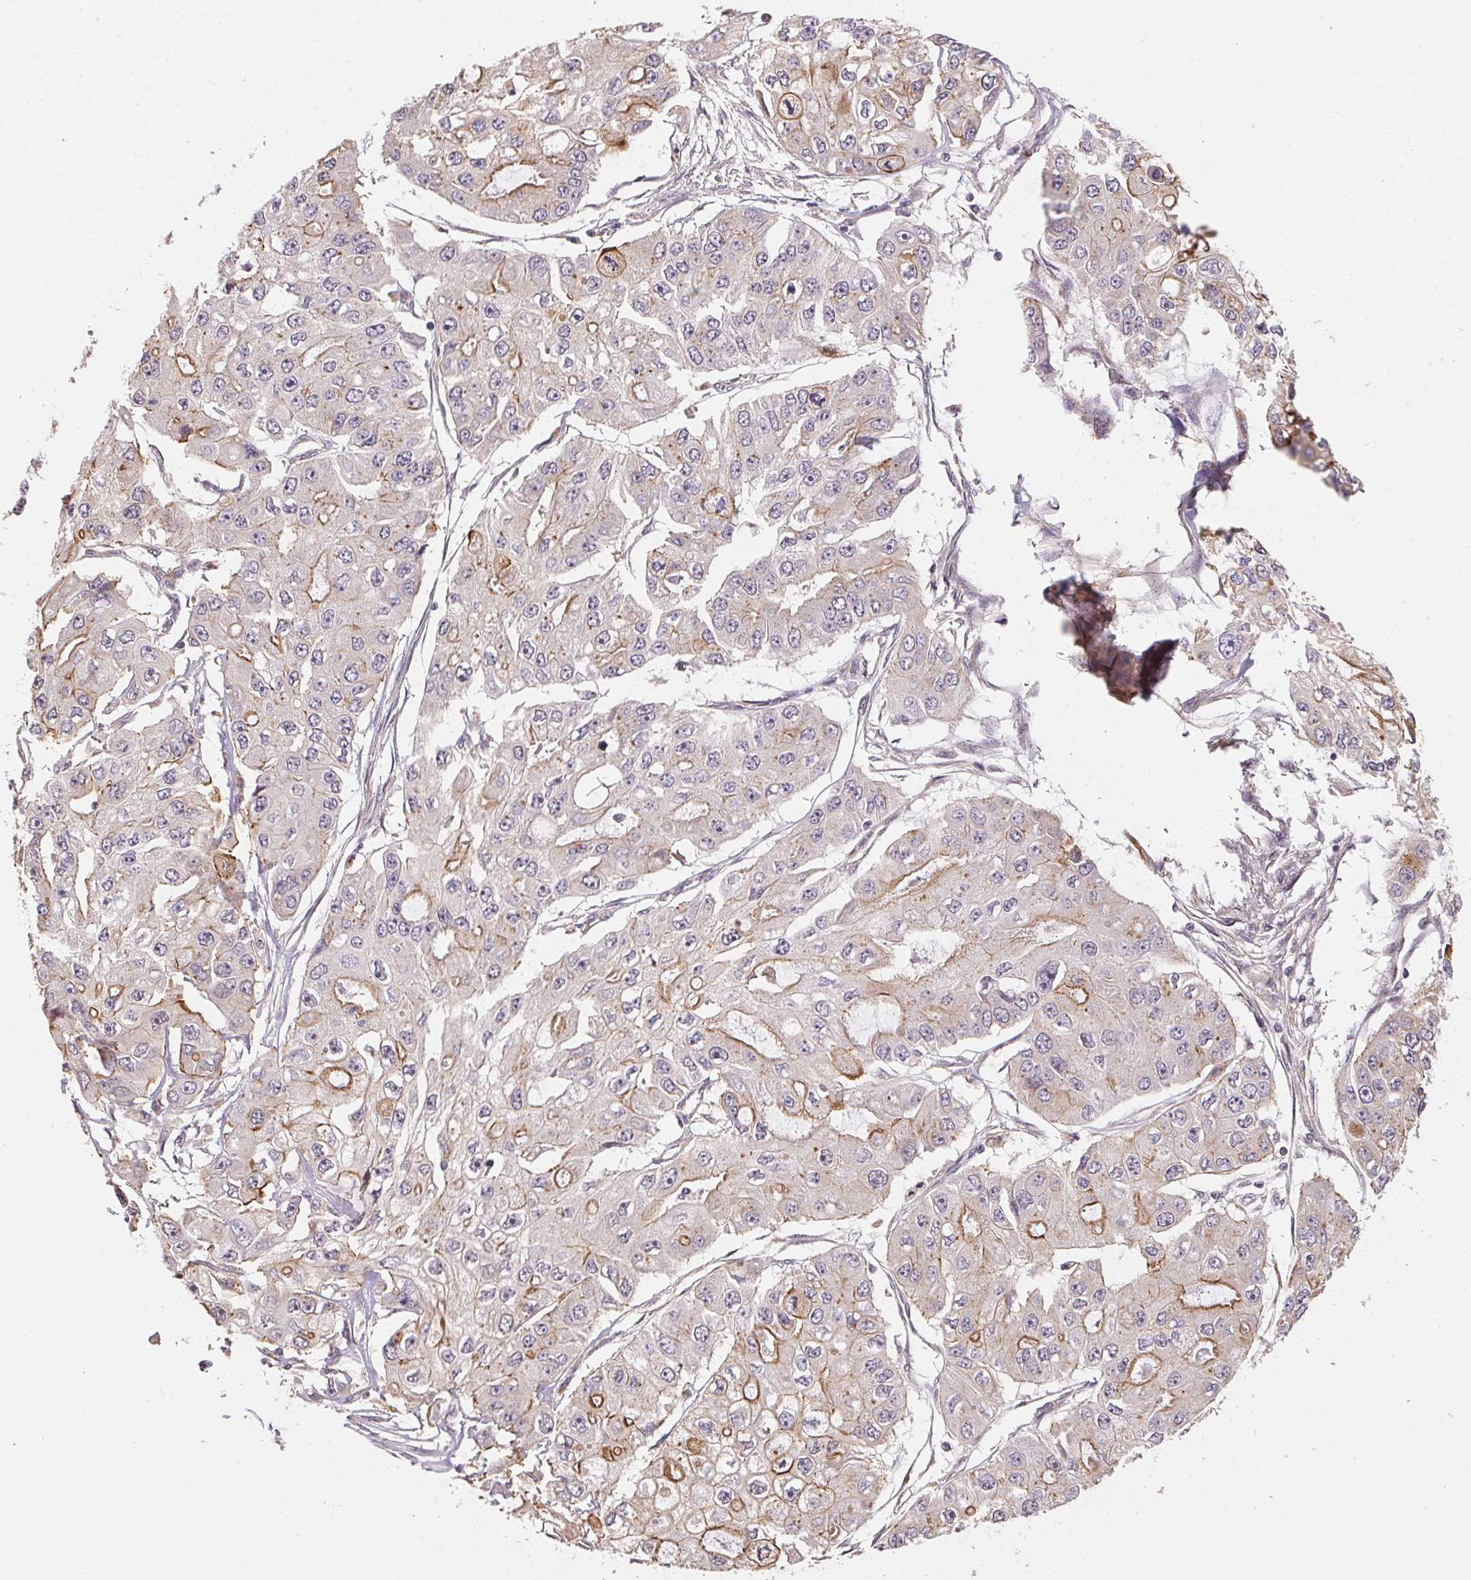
{"staining": {"intensity": "moderate", "quantity": "<25%", "location": "cytoplasmic/membranous"}, "tissue": "ovarian cancer", "cell_type": "Tumor cells", "image_type": "cancer", "snomed": [{"axis": "morphology", "description": "Cystadenocarcinoma, serous, NOS"}, {"axis": "topography", "description": "Ovary"}], "caption": "Serous cystadenocarcinoma (ovarian) stained for a protein shows moderate cytoplasmic/membranous positivity in tumor cells. (Stains: DAB (3,3'-diaminobenzidine) in brown, nuclei in blue, Microscopy: brightfield microscopy at high magnification).", "gene": "TMEM222", "patient": {"sex": "female", "age": 56}}